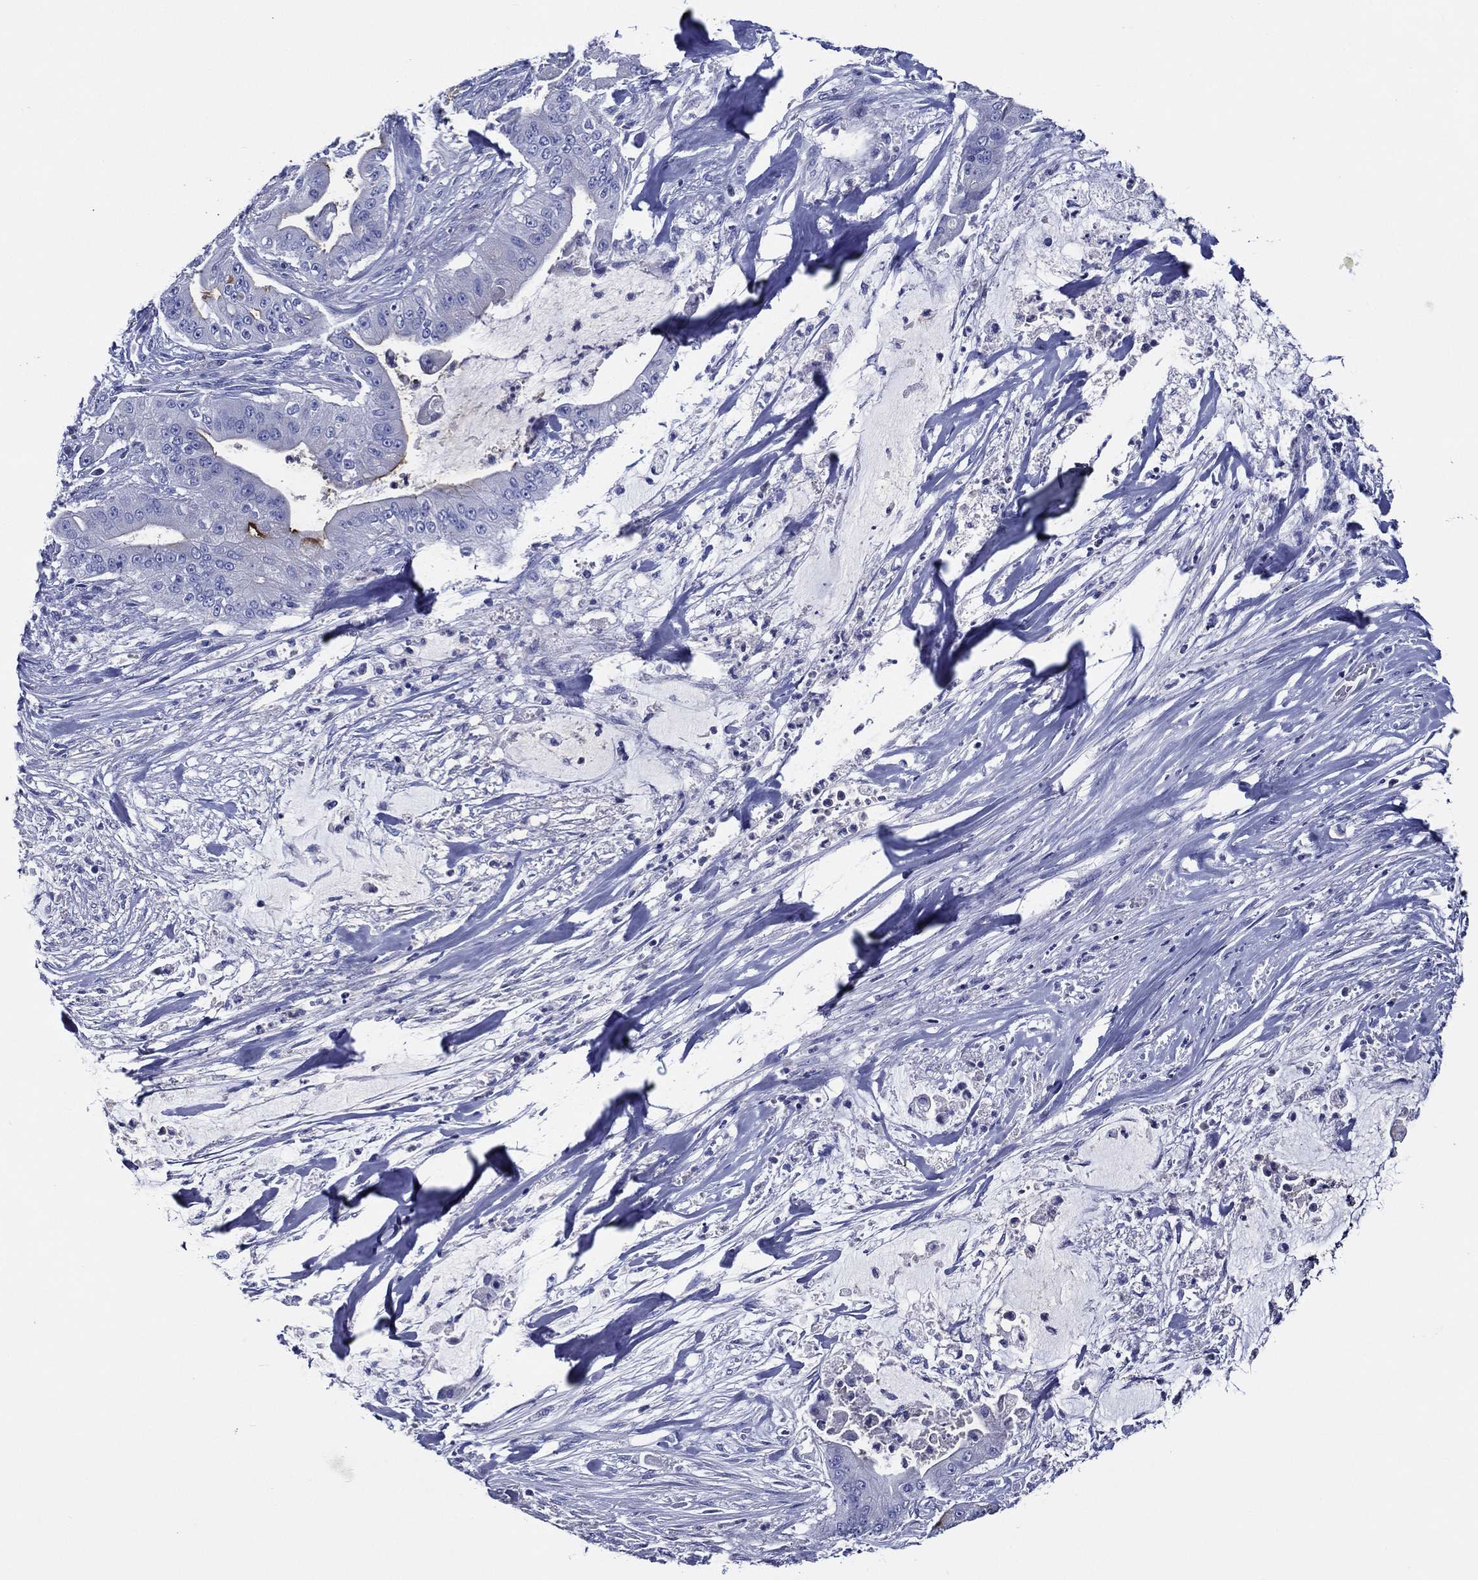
{"staining": {"intensity": "moderate", "quantity": "<25%", "location": "cytoplasmic/membranous"}, "tissue": "pancreatic cancer", "cell_type": "Tumor cells", "image_type": "cancer", "snomed": [{"axis": "morphology", "description": "Normal tissue, NOS"}, {"axis": "morphology", "description": "Inflammation, NOS"}, {"axis": "morphology", "description": "Adenocarcinoma, NOS"}, {"axis": "topography", "description": "Pancreas"}], "caption": "Human pancreatic cancer stained for a protein (brown) demonstrates moderate cytoplasmic/membranous positive positivity in about <25% of tumor cells.", "gene": "ACE2", "patient": {"sex": "male", "age": 57}}